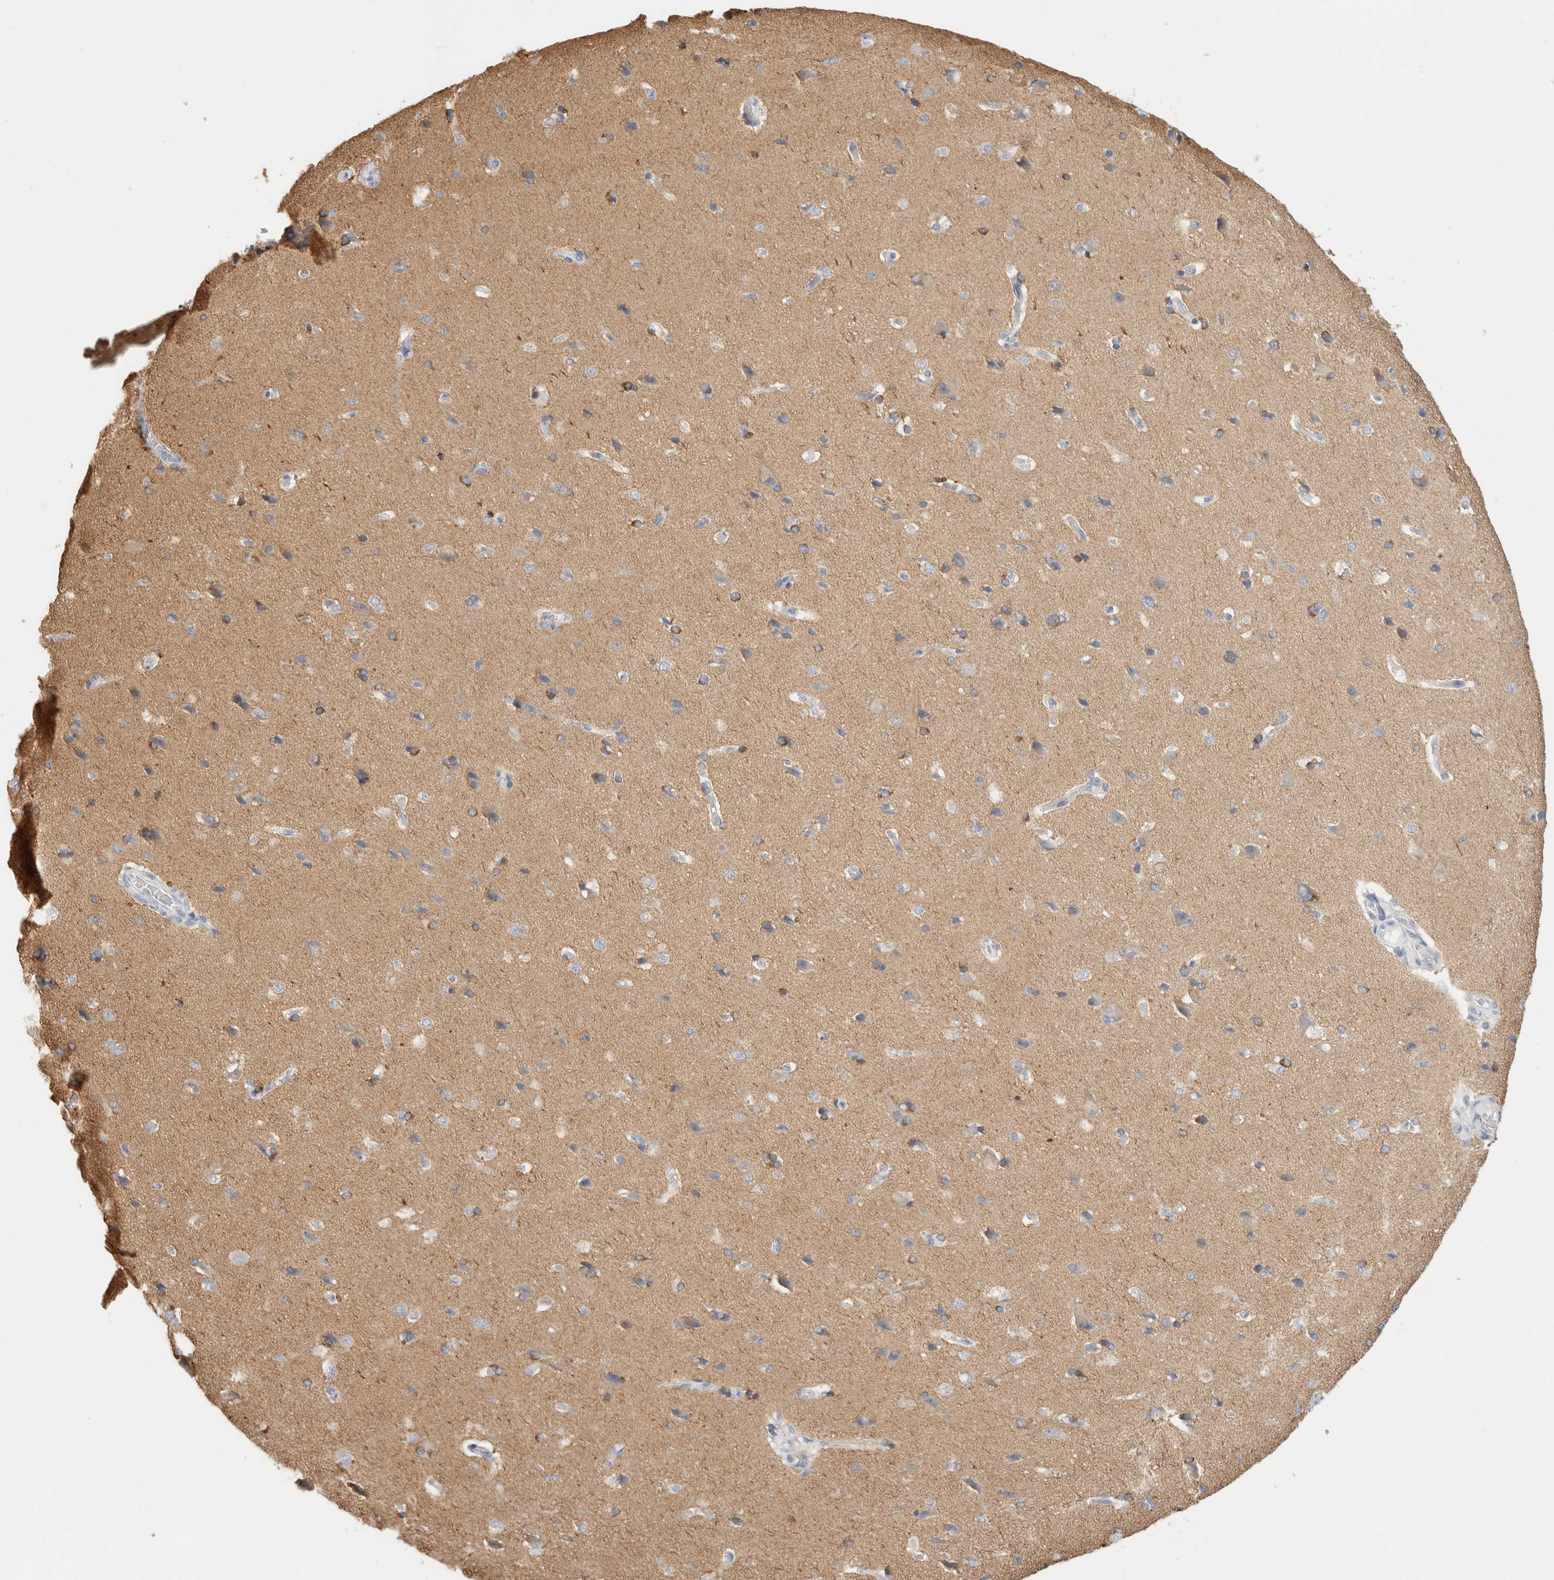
{"staining": {"intensity": "negative", "quantity": "none", "location": "none"}, "tissue": "cerebral cortex", "cell_type": "Endothelial cells", "image_type": "normal", "snomed": [{"axis": "morphology", "description": "Normal tissue, NOS"}, {"axis": "topography", "description": "Cerebral cortex"}], "caption": "Protein analysis of benign cerebral cortex displays no significant staining in endothelial cells. Brightfield microscopy of immunohistochemistry stained with DAB (brown) and hematoxylin (blue), captured at high magnification.", "gene": "RTN4", "patient": {"sex": "male", "age": 62}}